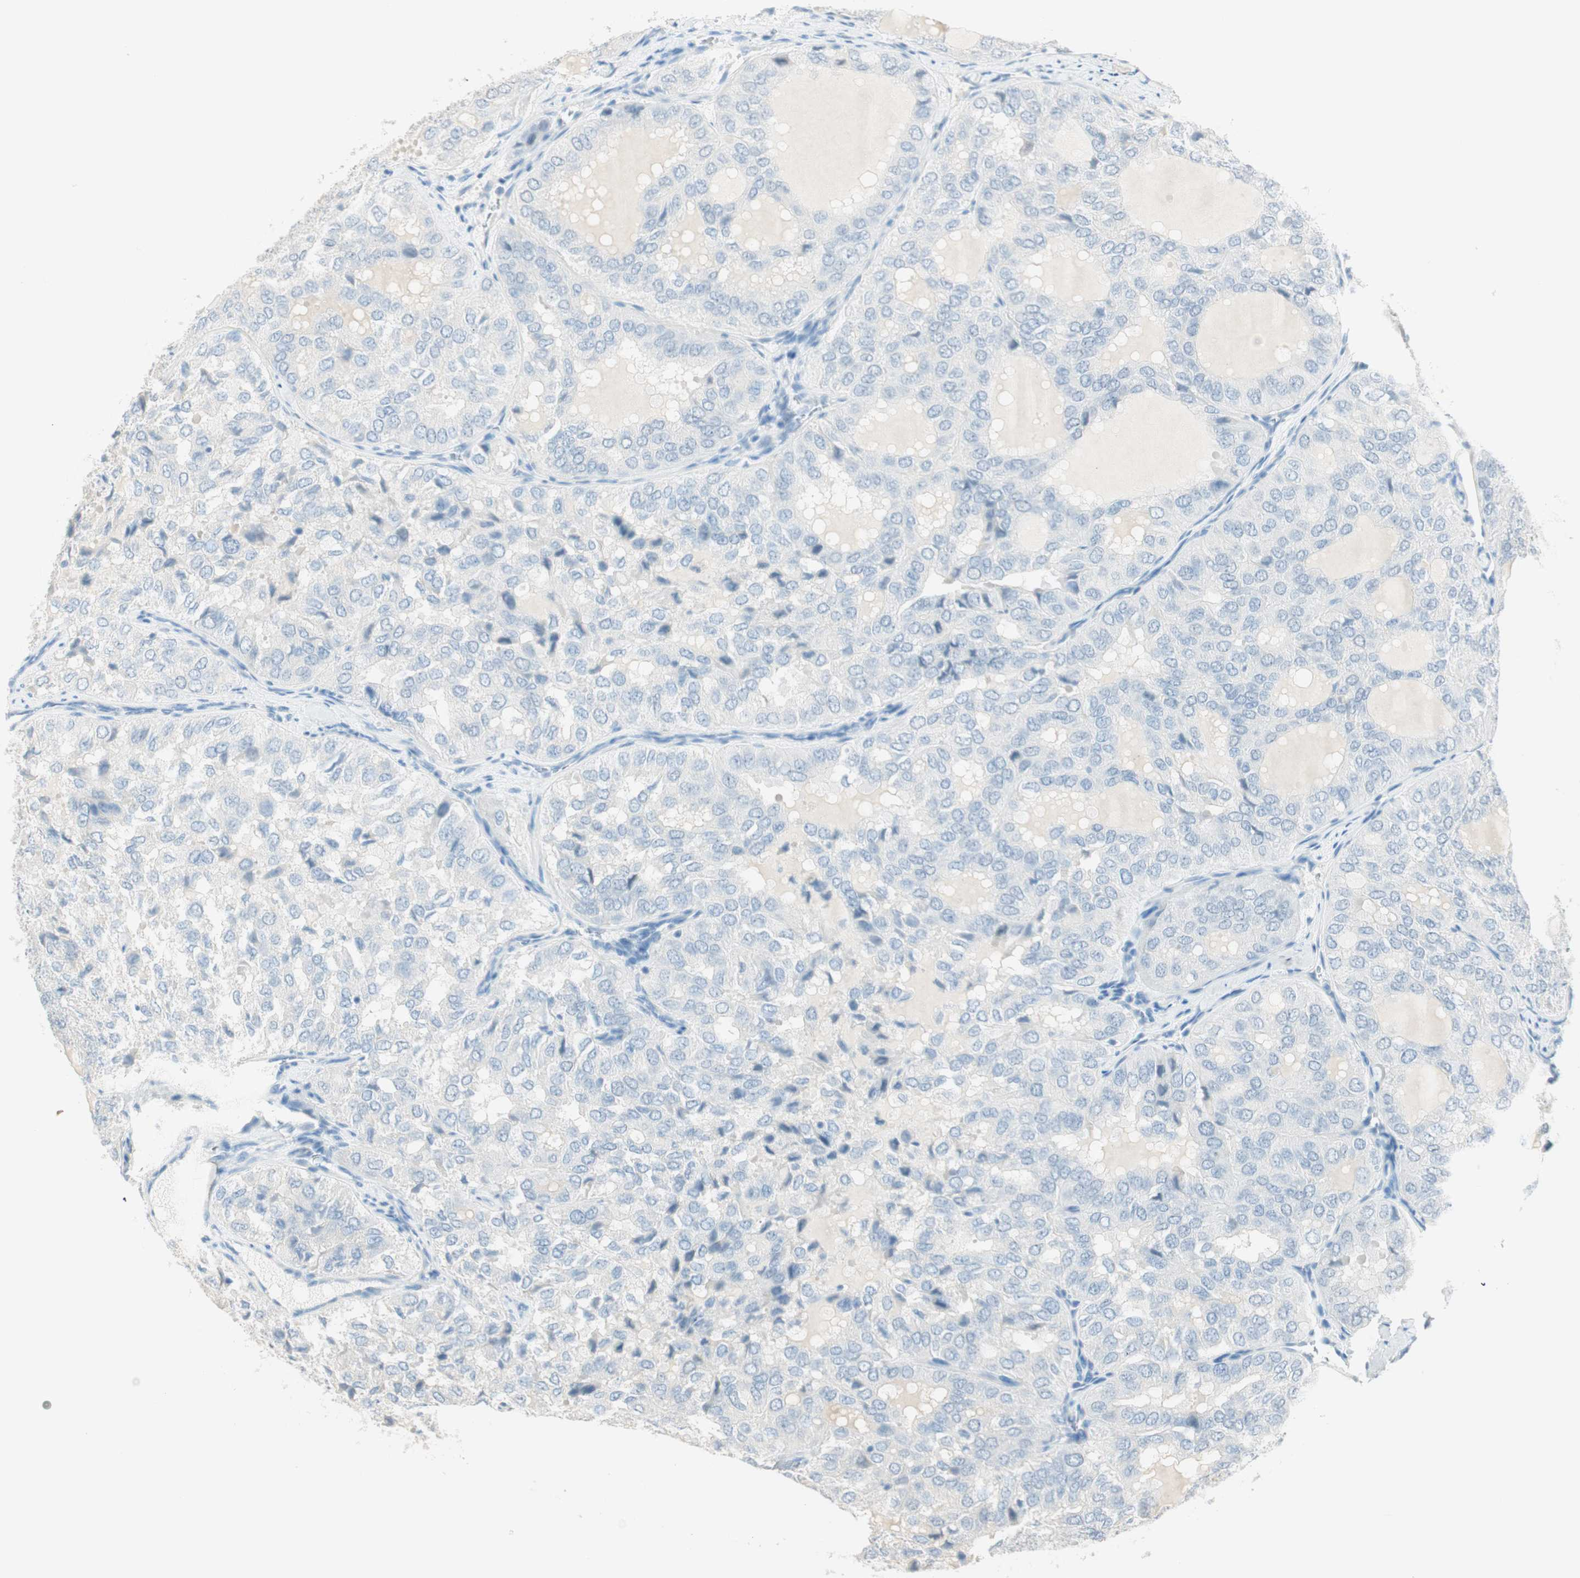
{"staining": {"intensity": "negative", "quantity": "none", "location": "none"}, "tissue": "thyroid cancer", "cell_type": "Tumor cells", "image_type": "cancer", "snomed": [{"axis": "morphology", "description": "Follicular adenoma carcinoma, NOS"}, {"axis": "topography", "description": "Thyroid gland"}], "caption": "High magnification brightfield microscopy of thyroid cancer (follicular adenoma carcinoma) stained with DAB (brown) and counterstained with hematoxylin (blue): tumor cells show no significant positivity.", "gene": "HPGD", "patient": {"sex": "male", "age": 75}}